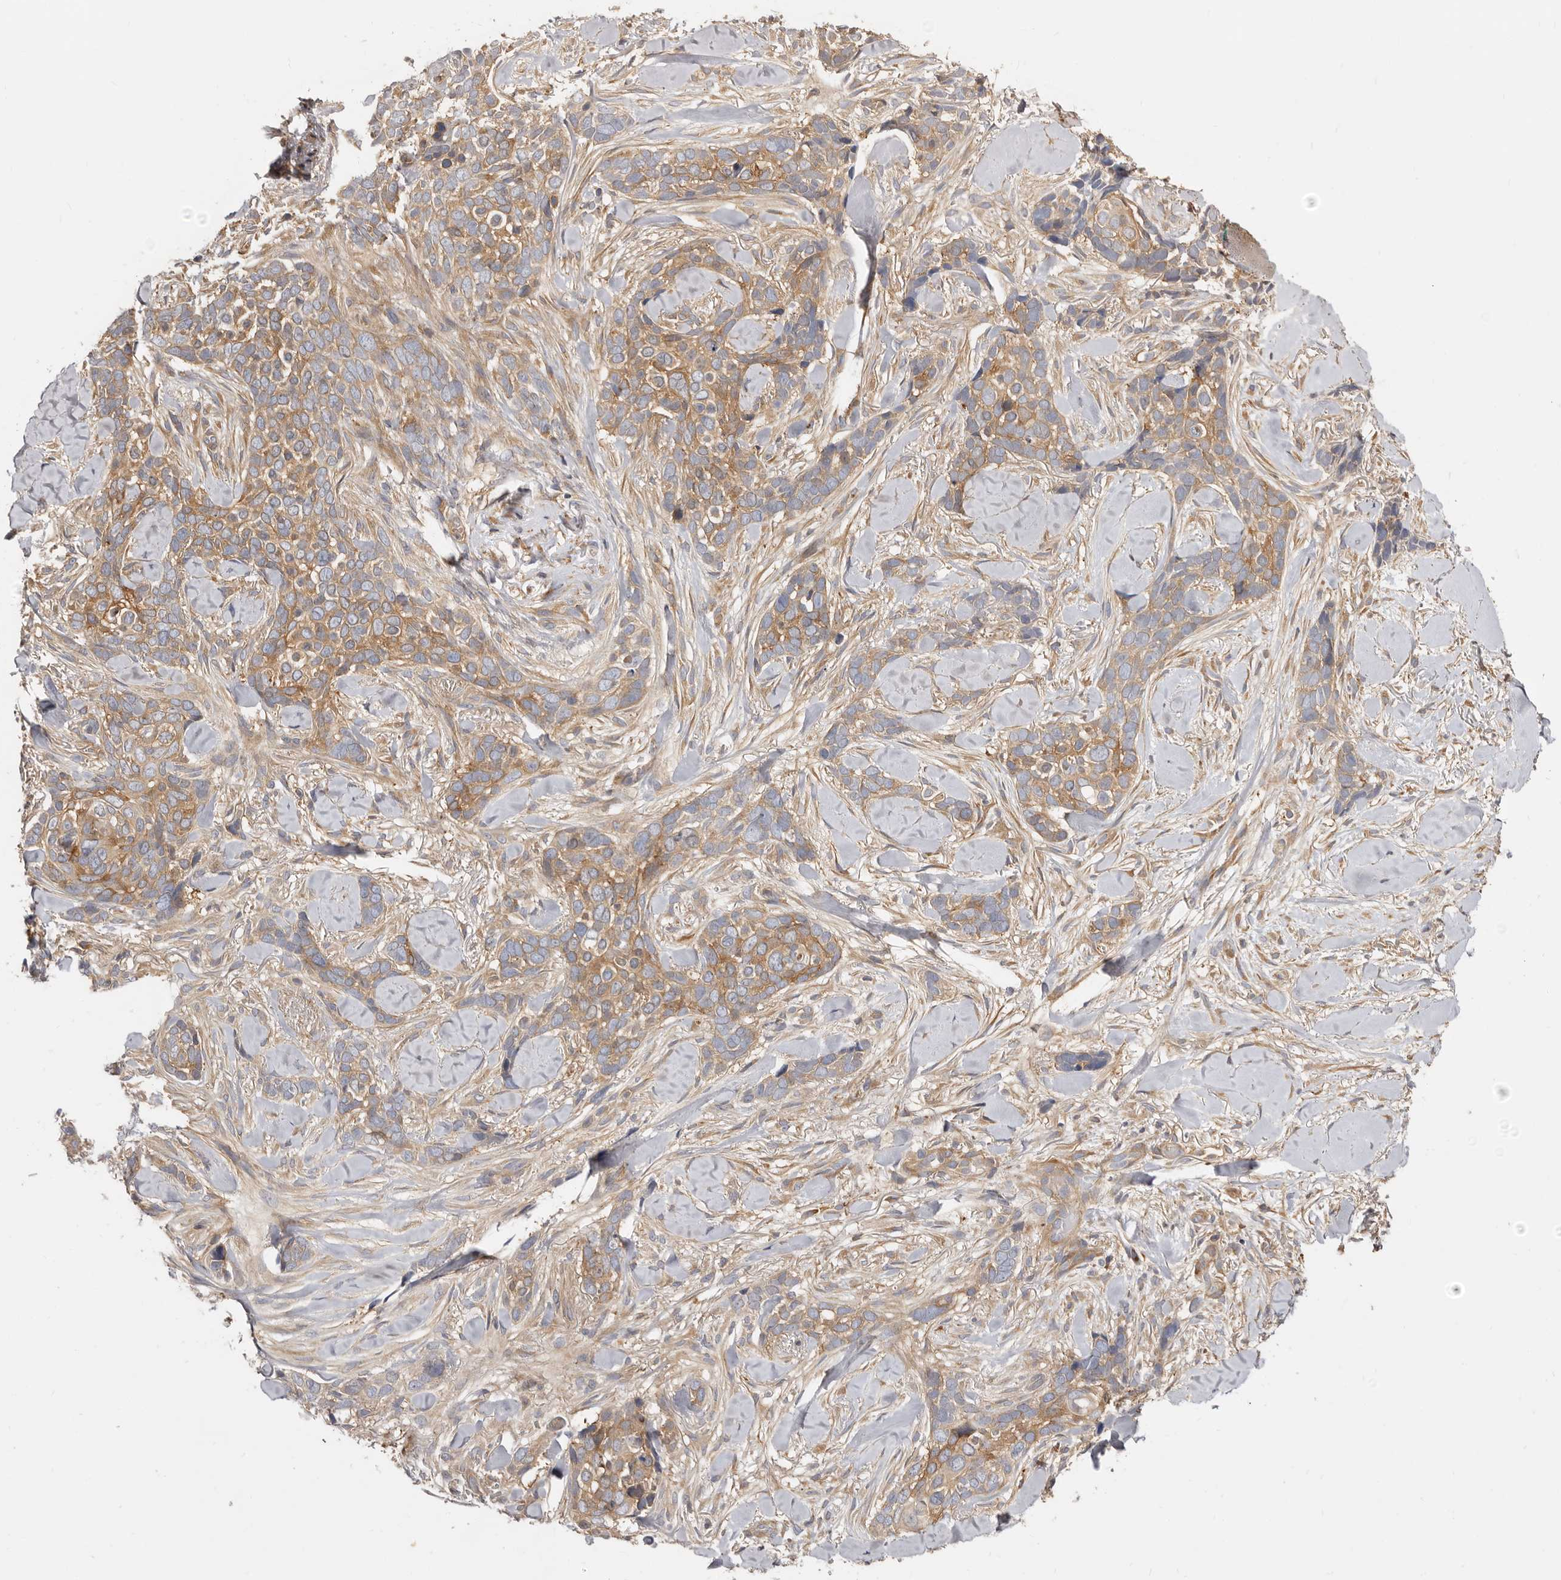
{"staining": {"intensity": "moderate", "quantity": ">75%", "location": "cytoplasmic/membranous"}, "tissue": "skin cancer", "cell_type": "Tumor cells", "image_type": "cancer", "snomed": [{"axis": "morphology", "description": "Basal cell carcinoma"}, {"axis": "topography", "description": "Skin"}], "caption": "Brown immunohistochemical staining in human skin cancer displays moderate cytoplasmic/membranous positivity in about >75% of tumor cells. Immunohistochemistry (ihc) stains the protein in brown and the nuclei are stained blue.", "gene": "ADAMTS20", "patient": {"sex": "female", "age": 82}}